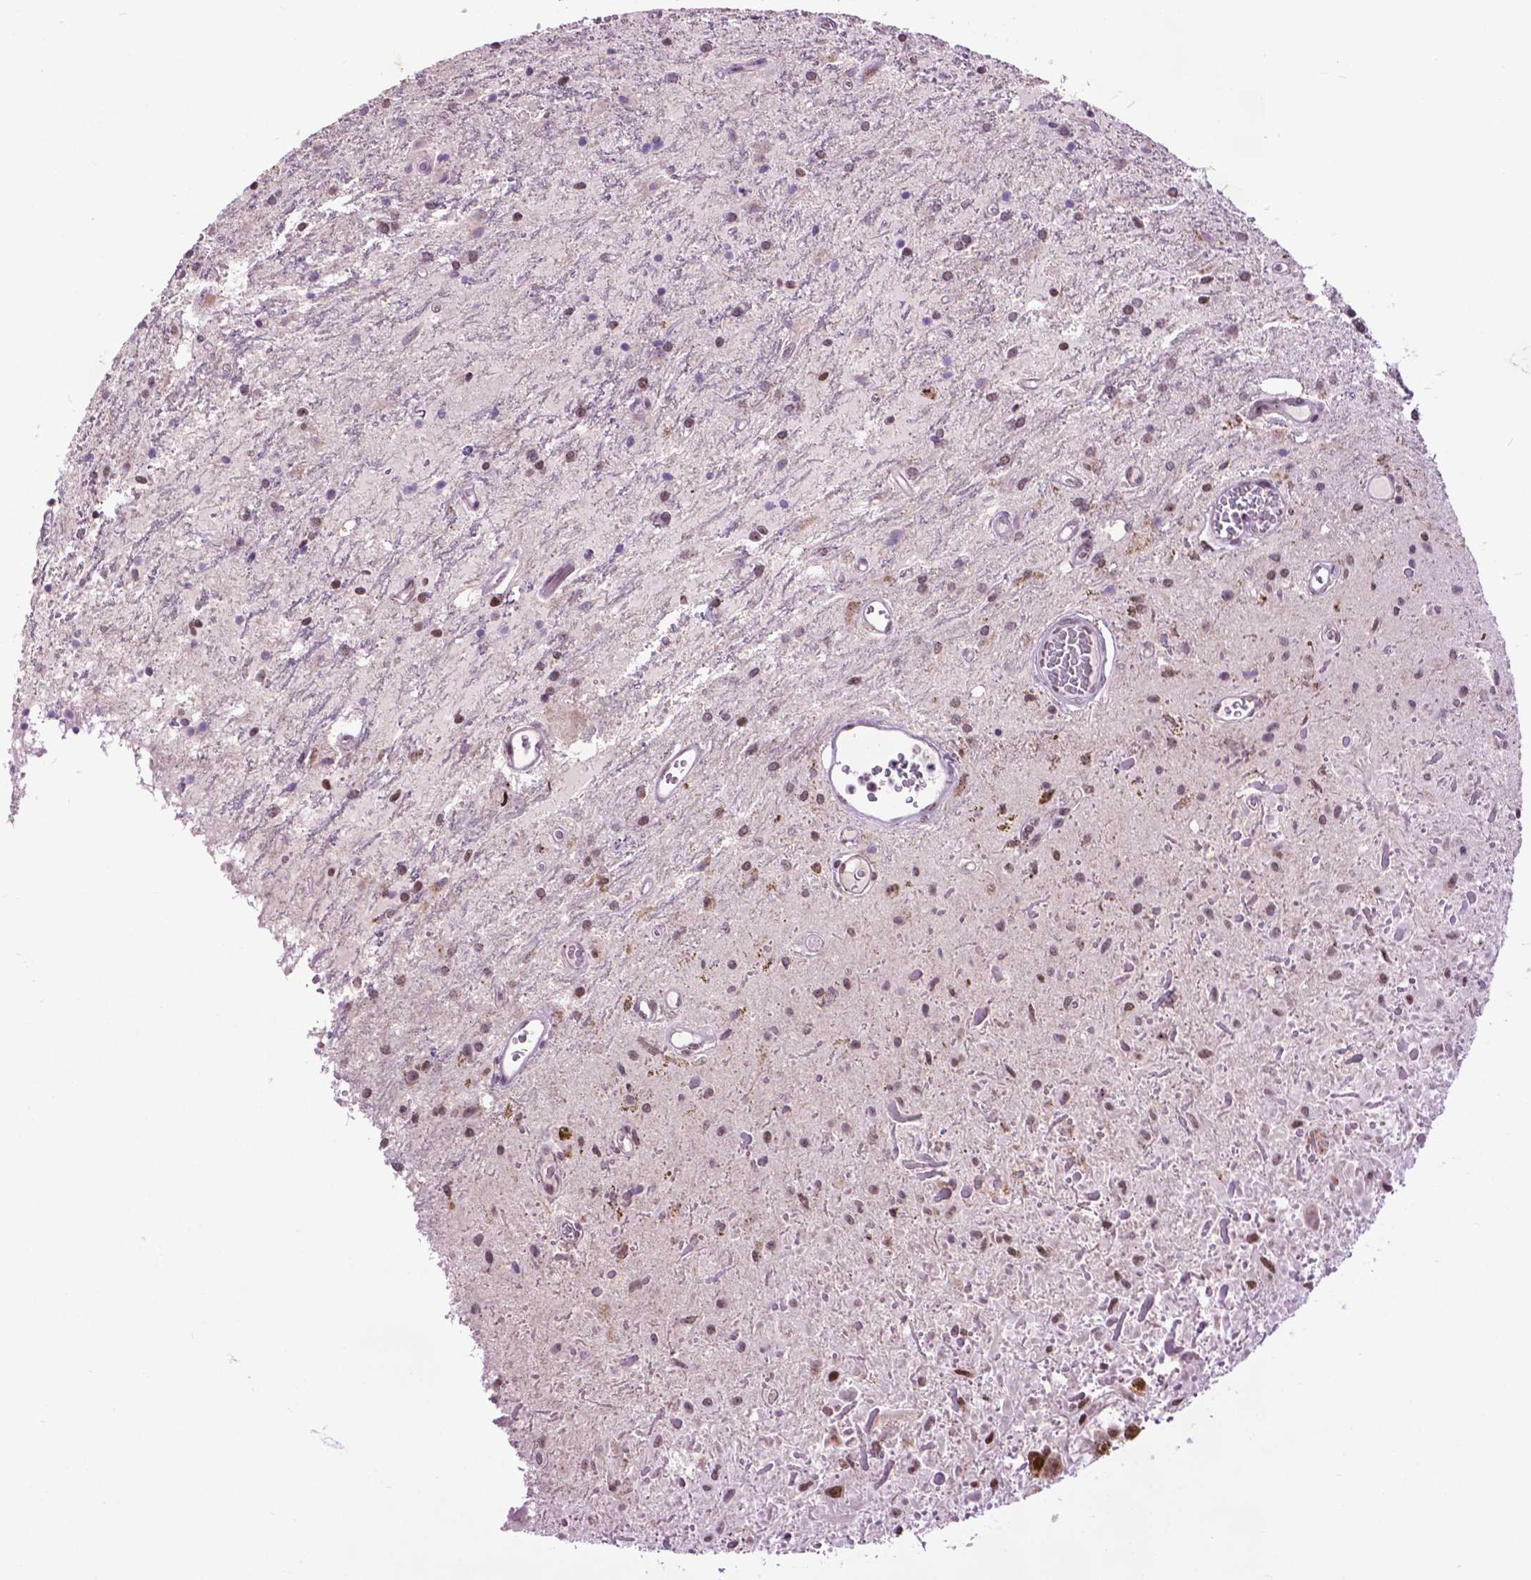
{"staining": {"intensity": "weak", "quantity": "25%-75%", "location": "nuclear"}, "tissue": "glioma", "cell_type": "Tumor cells", "image_type": "cancer", "snomed": [{"axis": "morphology", "description": "Glioma, malignant, Low grade"}, {"axis": "topography", "description": "Cerebellum"}], "caption": "There is low levels of weak nuclear staining in tumor cells of low-grade glioma (malignant), as demonstrated by immunohistochemical staining (brown color).", "gene": "EAF1", "patient": {"sex": "female", "age": 14}}